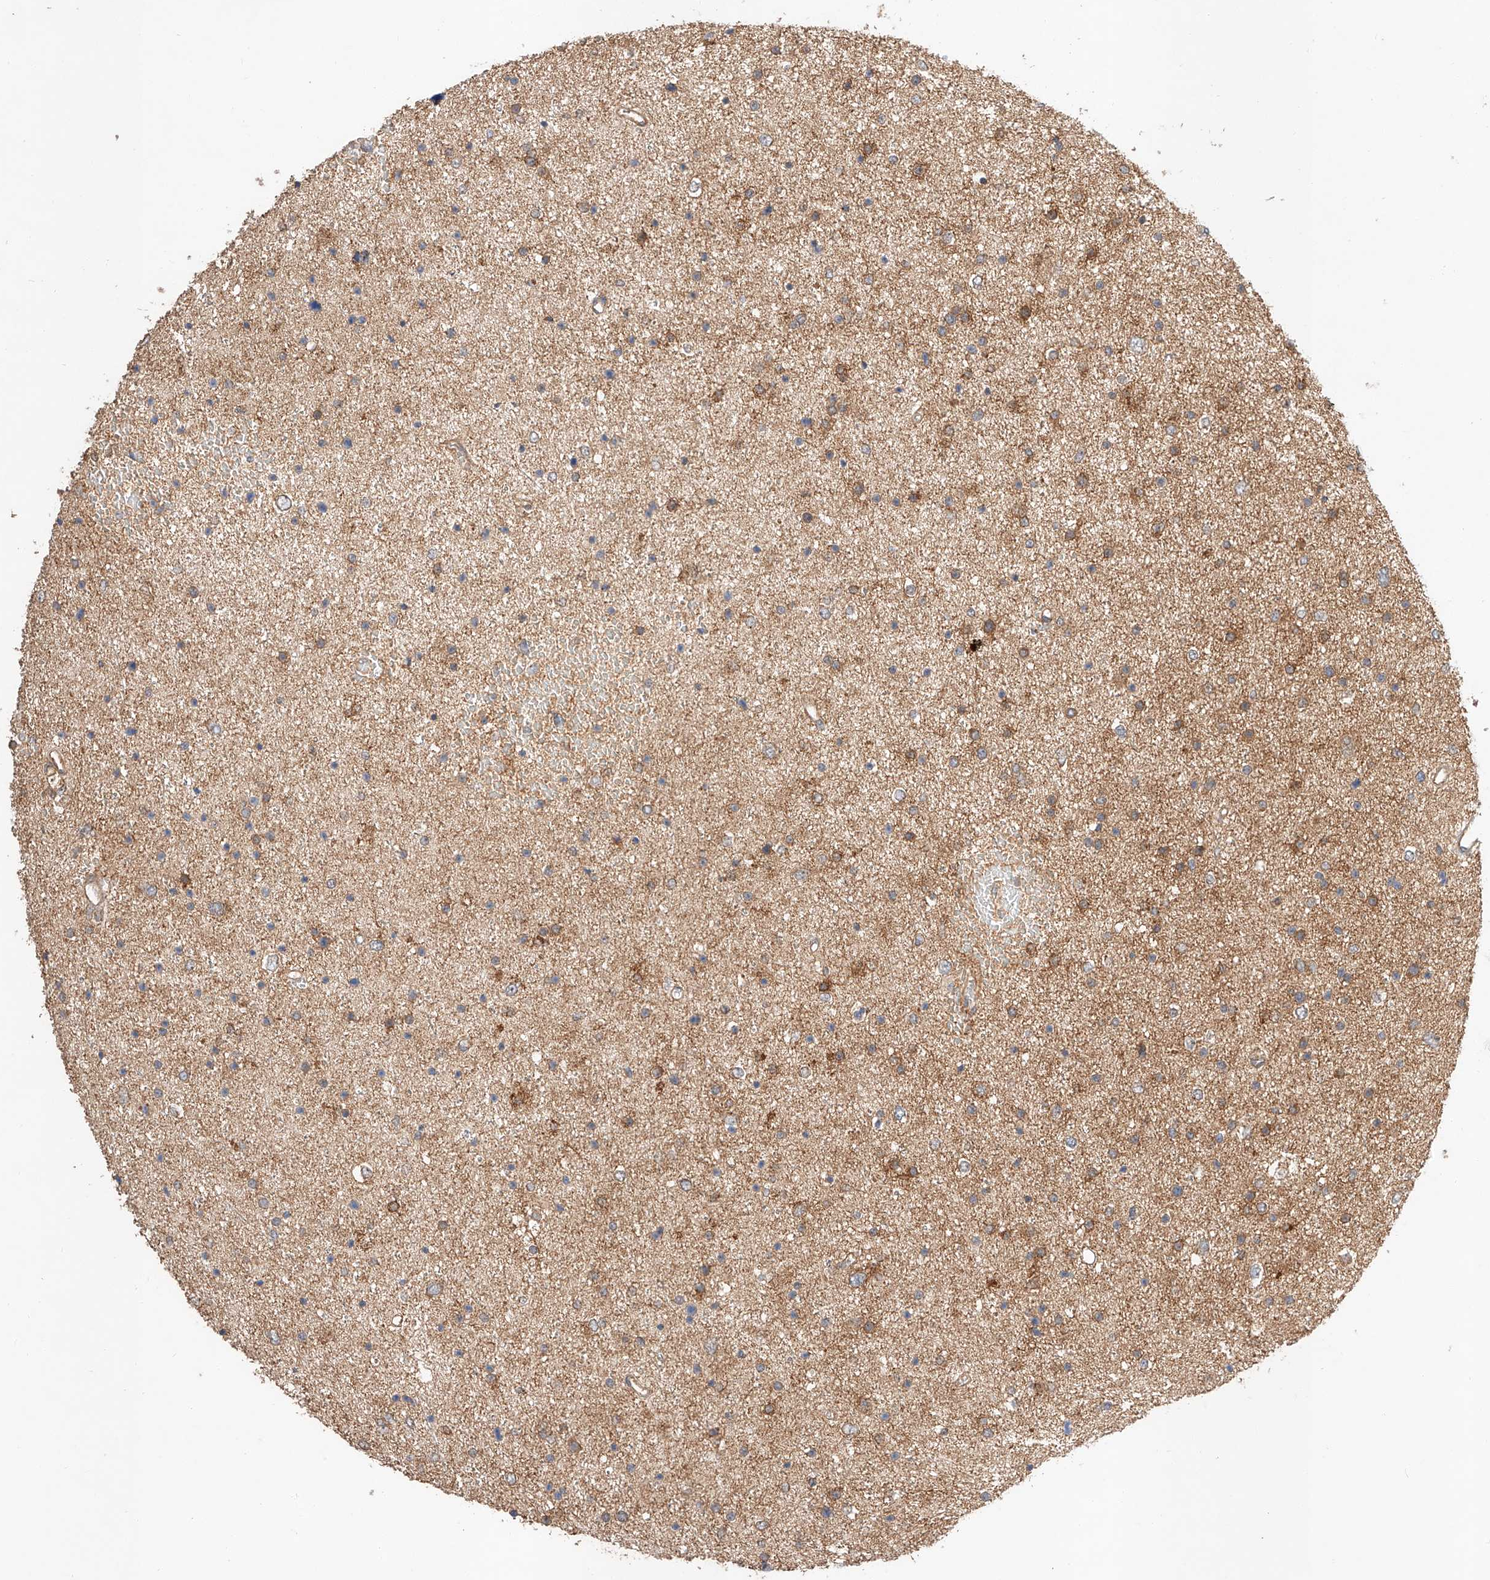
{"staining": {"intensity": "moderate", "quantity": ">75%", "location": "cytoplasmic/membranous"}, "tissue": "glioma", "cell_type": "Tumor cells", "image_type": "cancer", "snomed": [{"axis": "morphology", "description": "Glioma, malignant, Low grade"}, {"axis": "topography", "description": "Brain"}], "caption": "DAB immunohistochemical staining of glioma demonstrates moderate cytoplasmic/membranous protein expression in approximately >75% of tumor cells.", "gene": "RAB23", "patient": {"sex": "female", "age": 37}}